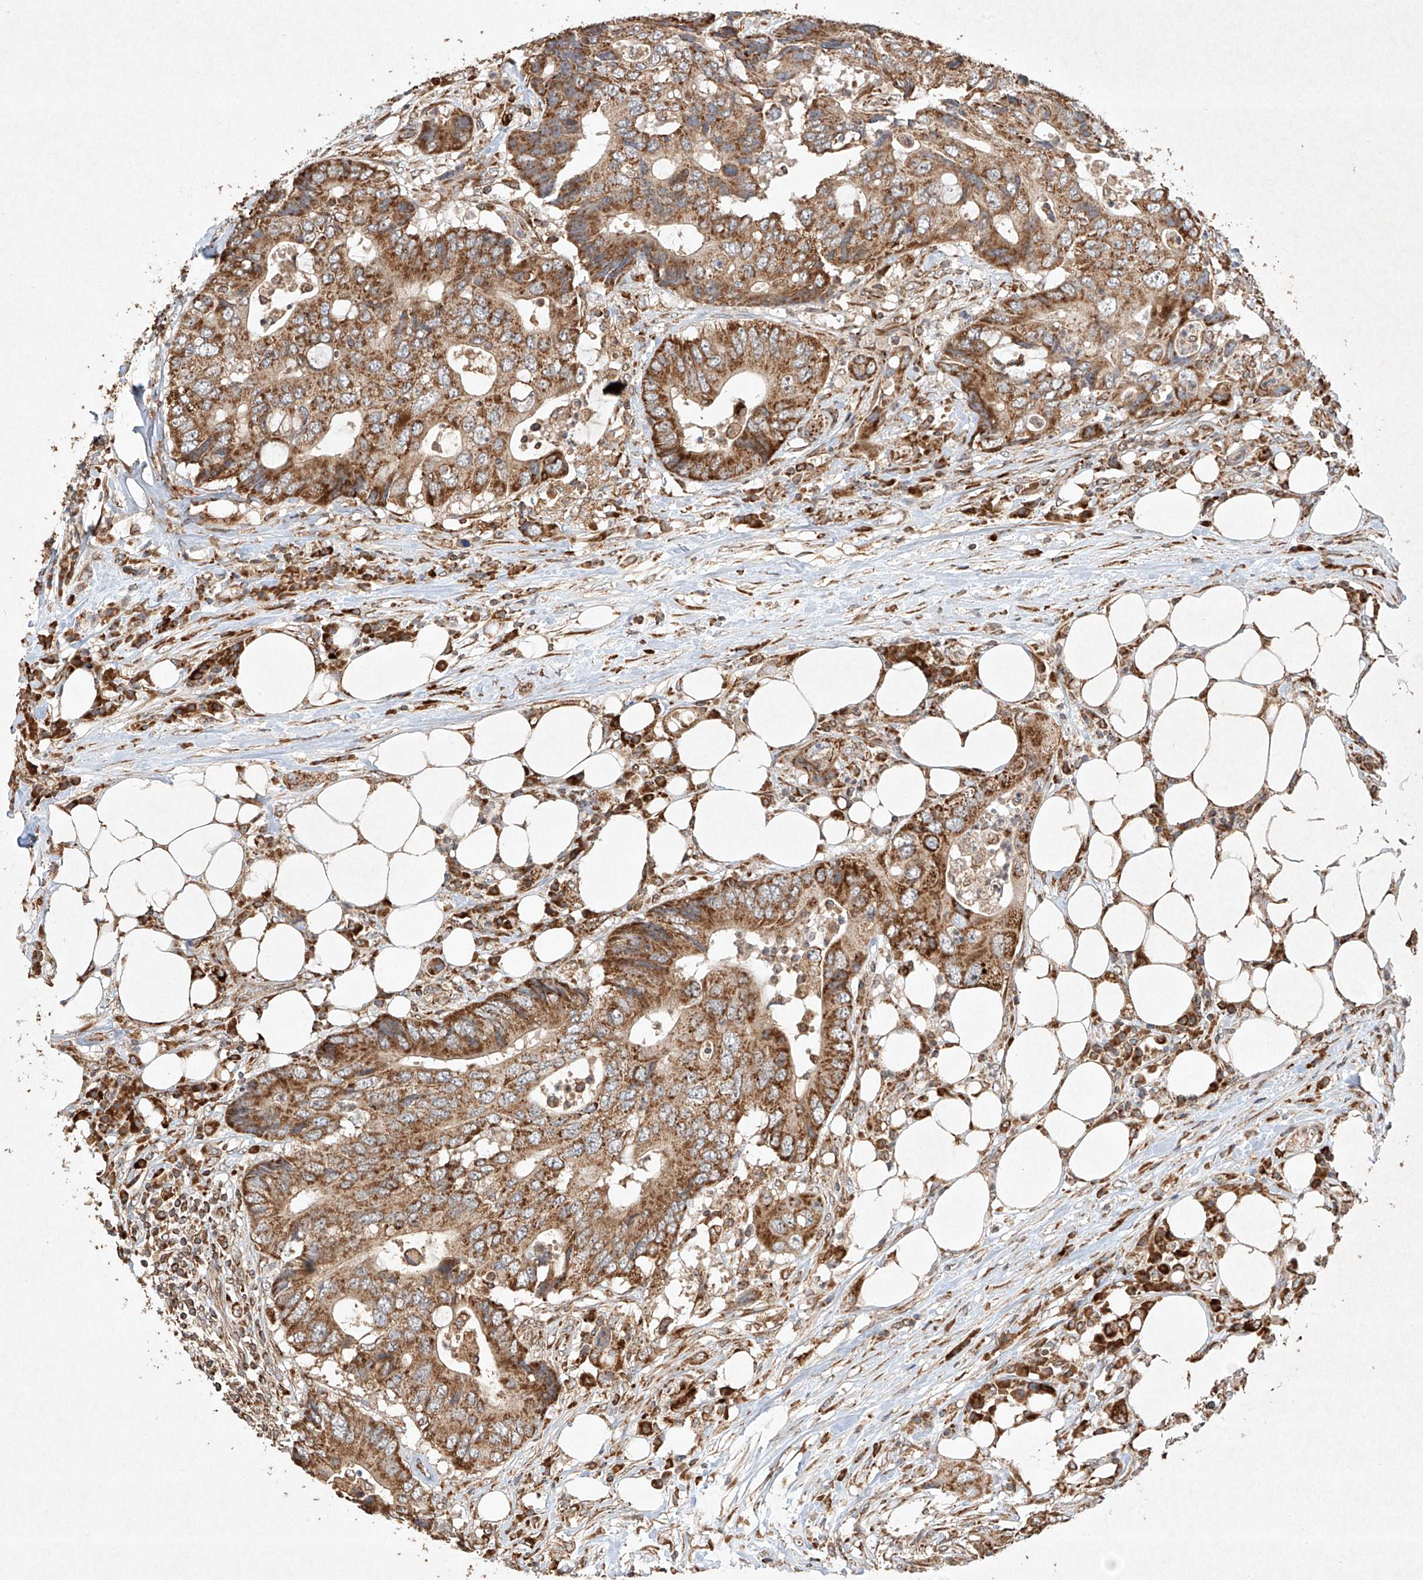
{"staining": {"intensity": "moderate", "quantity": ">75%", "location": "cytoplasmic/membranous"}, "tissue": "colorectal cancer", "cell_type": "Tumor cells", "image_type": "cancer", "snomed": [{"axis": "morphology", "description": "Adenocarcinoma, NOS"}, {"axis": "topography", "description": "Colon"}], "caption": "Colorectal cancer (adenocarcinoma) stained for a protein (brown) reveals moderate cytoplasmic/membranous positive positivity in approximately >75% of tumor cells.", "gene": "SEMA3B", "patient": {"sex": "male", "age": 71}}